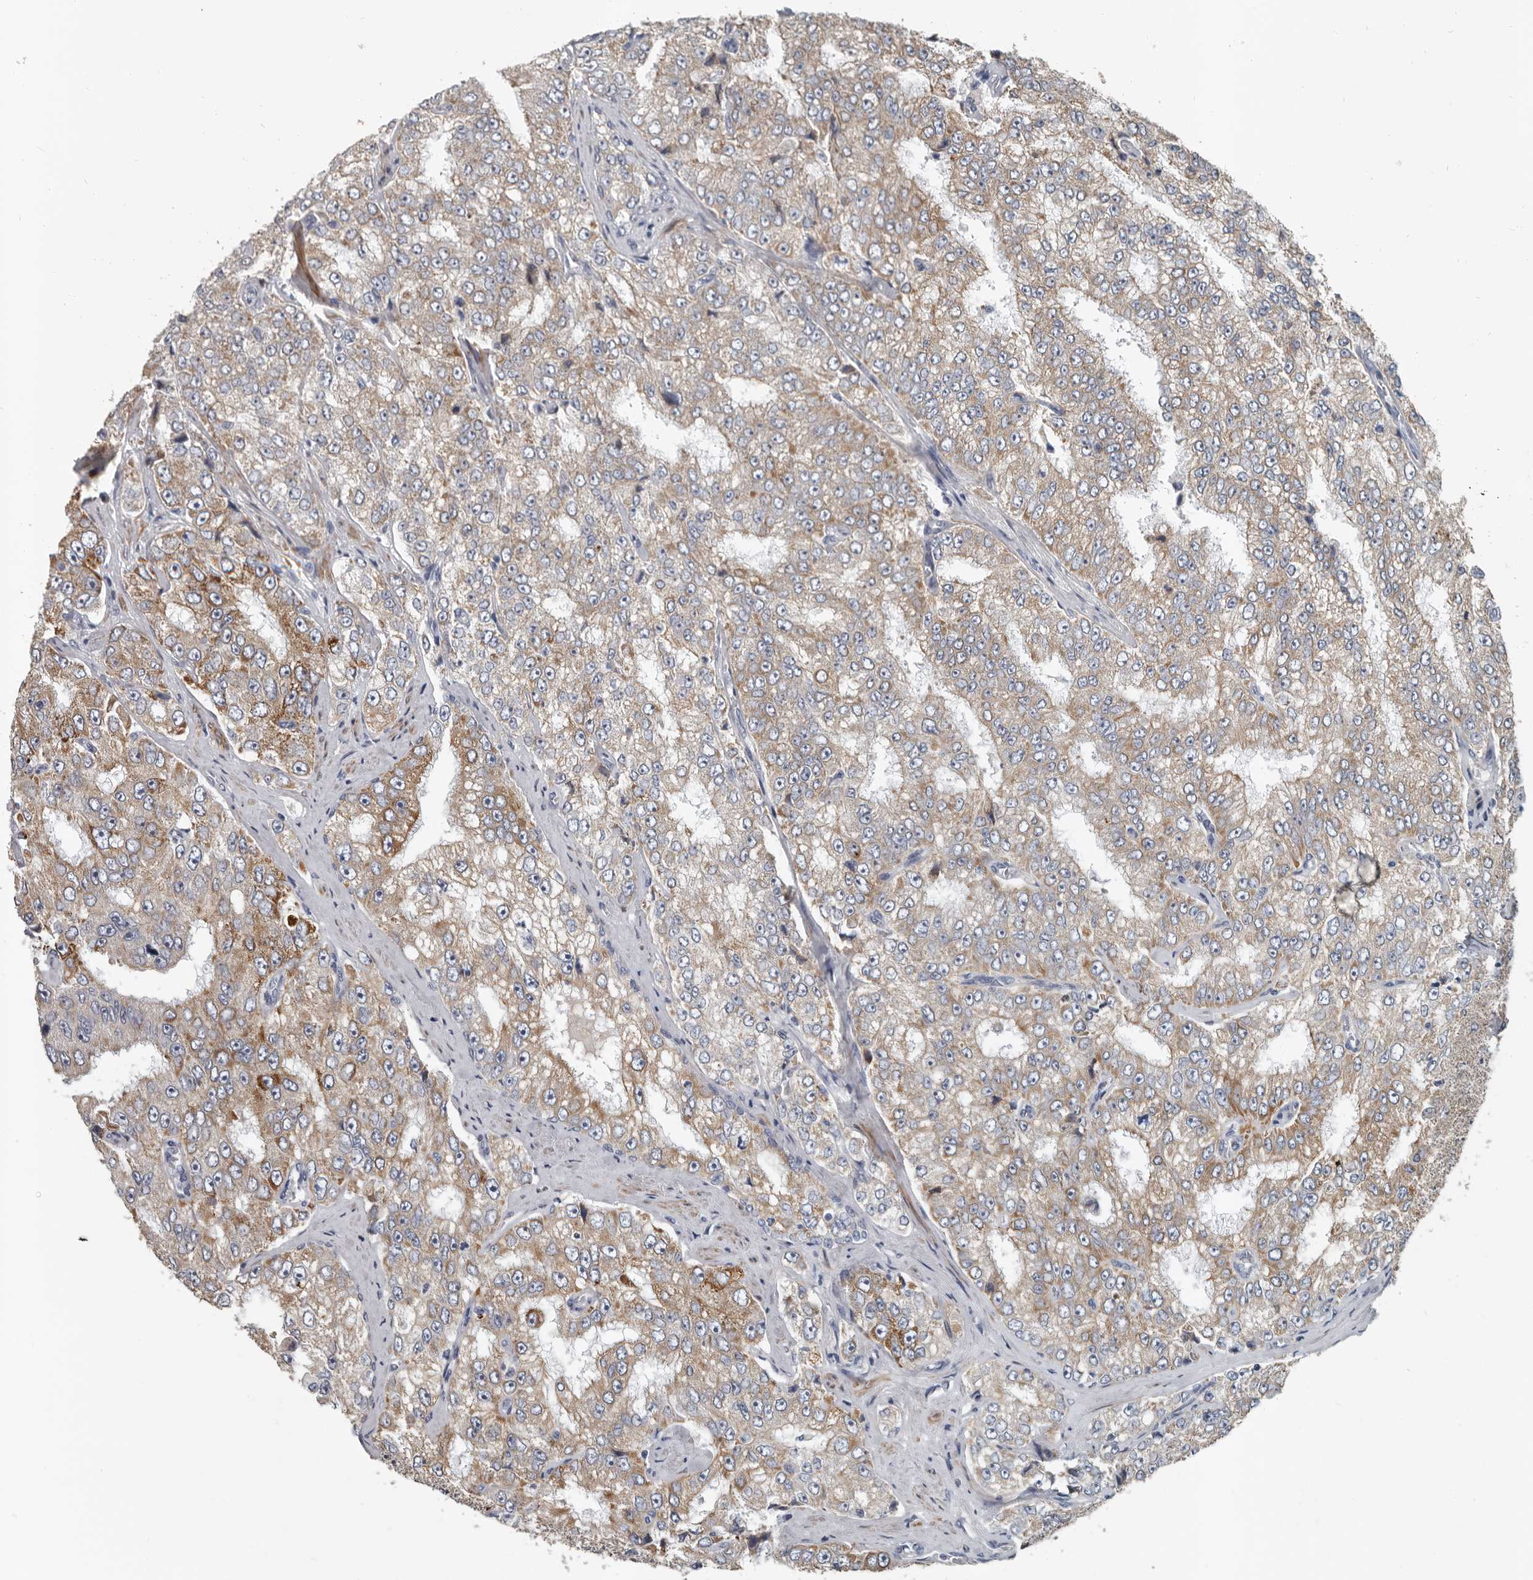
{"staining": {"intensity": "moderate", "quantity": "25%-75%", "location": "cytoplasmic/membranous"}, "tissue": "prostate cancer", "cell_type": "Tumor cells", "image_type": "cancer", "snomed": [{"axis": "morphology", "description": "Adenocarcinoma, High grade"}, {"axis": "topography", "description": "Prostate"}], "caption": "Human prostate cancer stained for a protein (brown) displays moderate cytoplasmic/membranous positive positivity in approximately 25%-75% of tumor cells.", "gene": "DPY19L4", "patient": {"sex": "male", "age": 58}}